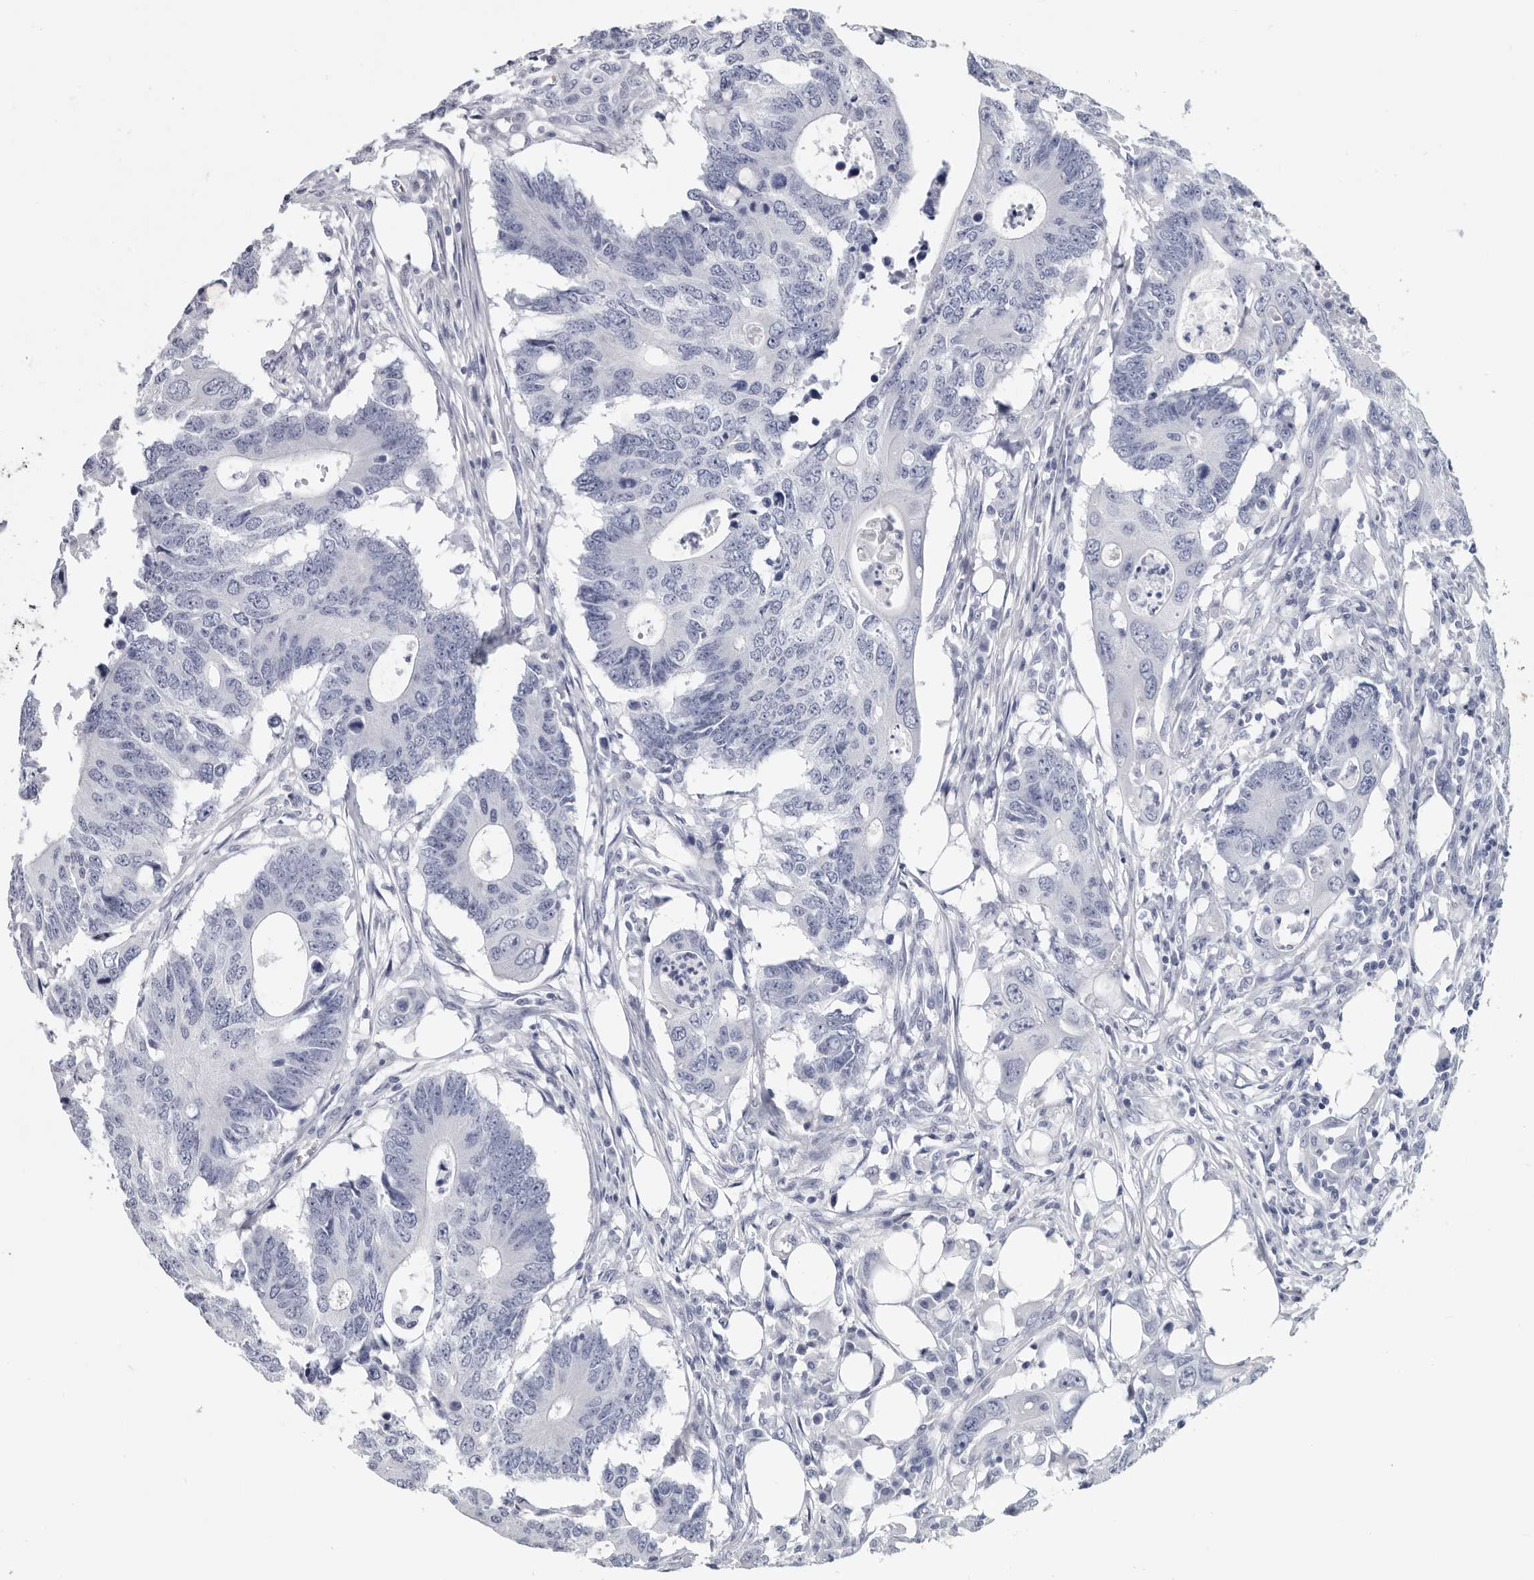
{"staining": {"intensity": "negative", "quantity": "none", "location": "none"}, "tissue": "colorectal cancer", "cell_type": "Tumor cells", "image_type": "cancer", "snomed": [{"axis": "morphology", "description": "Adenocarcinoma, NOS"}, {"axis": "topography", "description": "Colon"}], "caption": "This is a image of IHC staining of adenocarcinoma (colorectal), which shows no staining in tumor cells.", "gene": "WRAP73", "patient": {"sex": "male", "age": 71}}